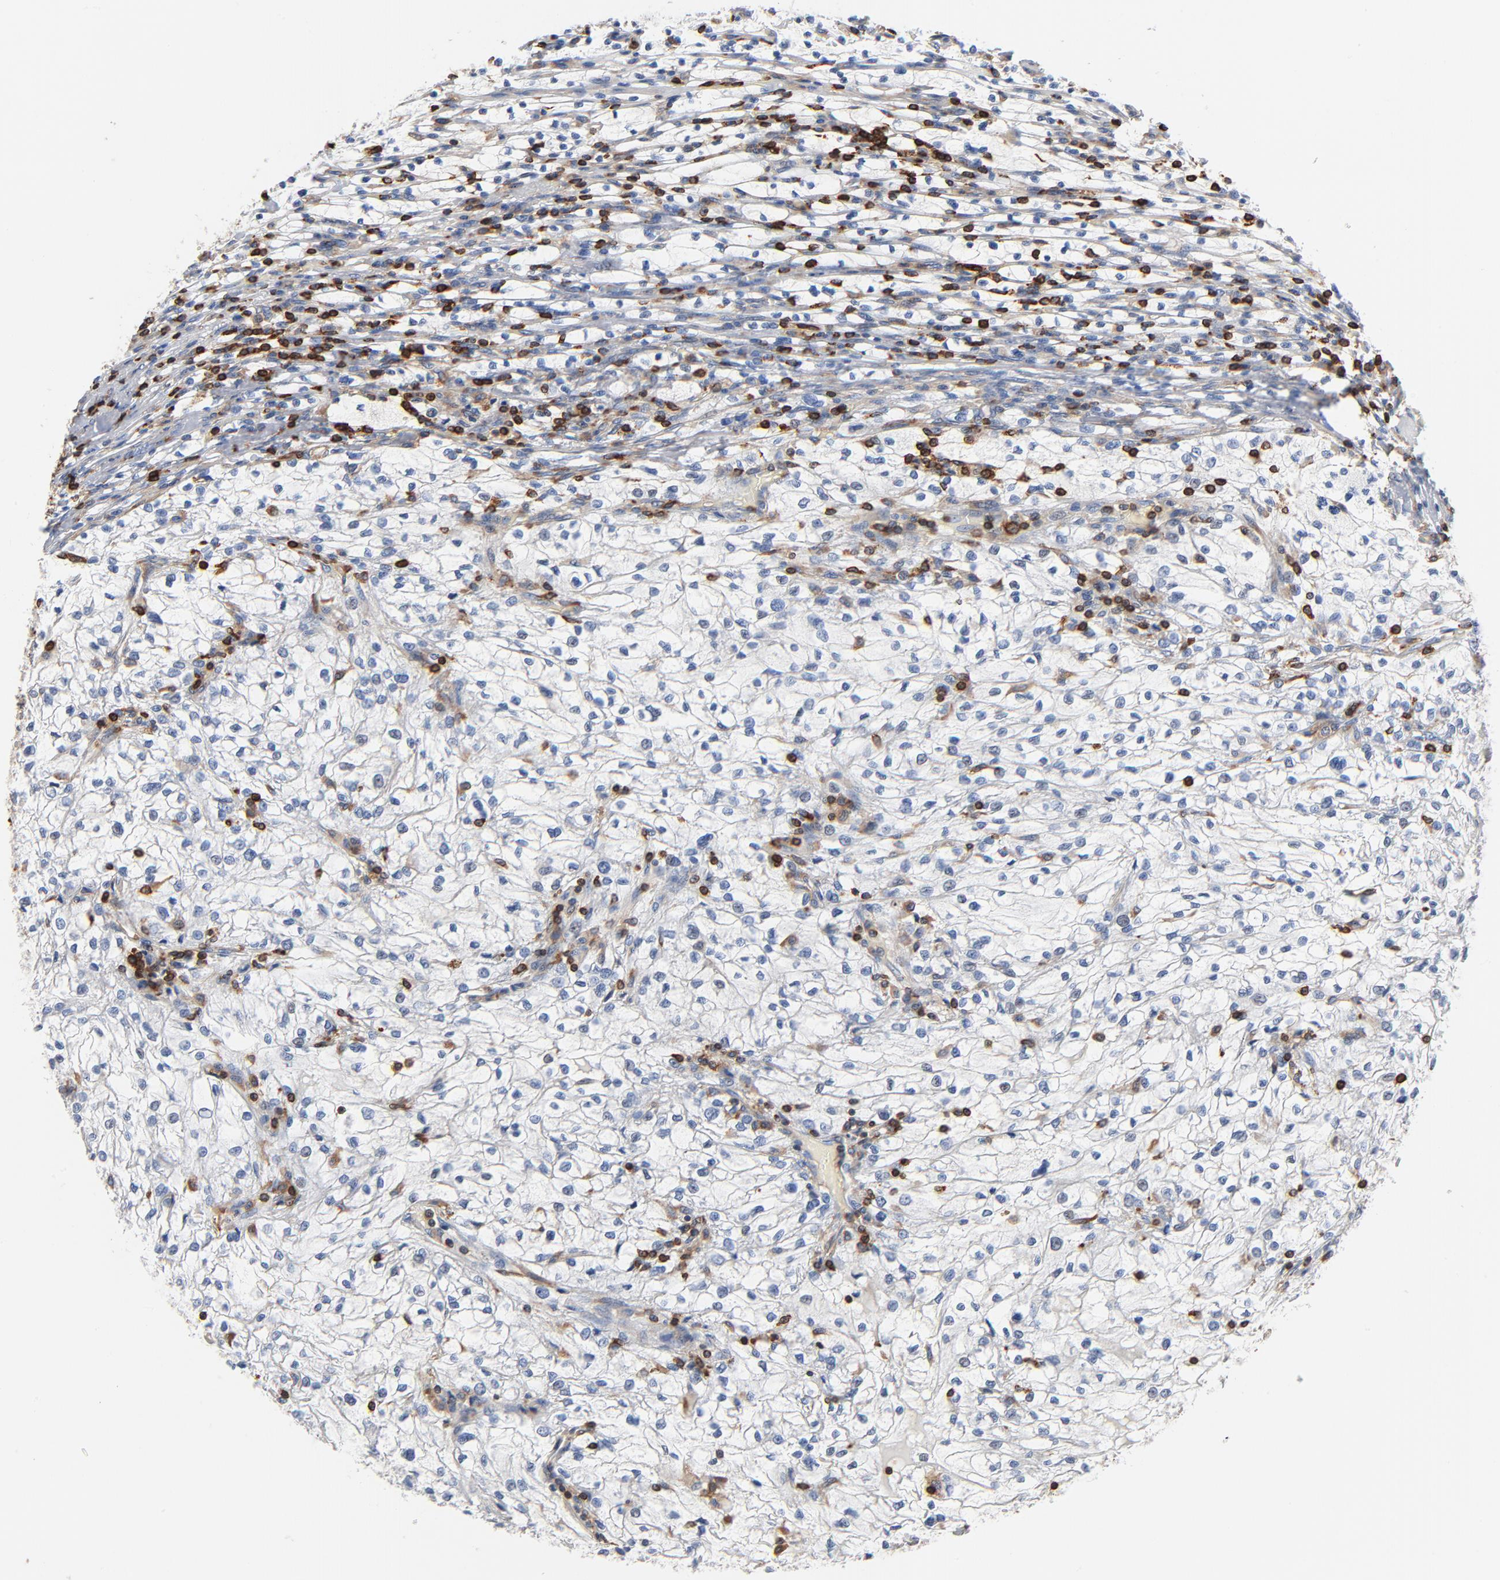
{"staining": {"intensity": "negative", "quantity": "none", "location": "none"}, "tissue": "renal cancer", "cell_type": "Tumor cells", "image_type": "cancer", "snomed": [{"axis": "morphology", "description": "Adenocarcinoma, NOS"}, {"axis": "topography", "description": "Kidney"}], "caption": "A histopathology image of renal adenocarcinoma stained for a protein exhibits no brown staining in tumor cells.", "gene": "SH3KBP1", "patient": {"sex": "female", "age": 83}}